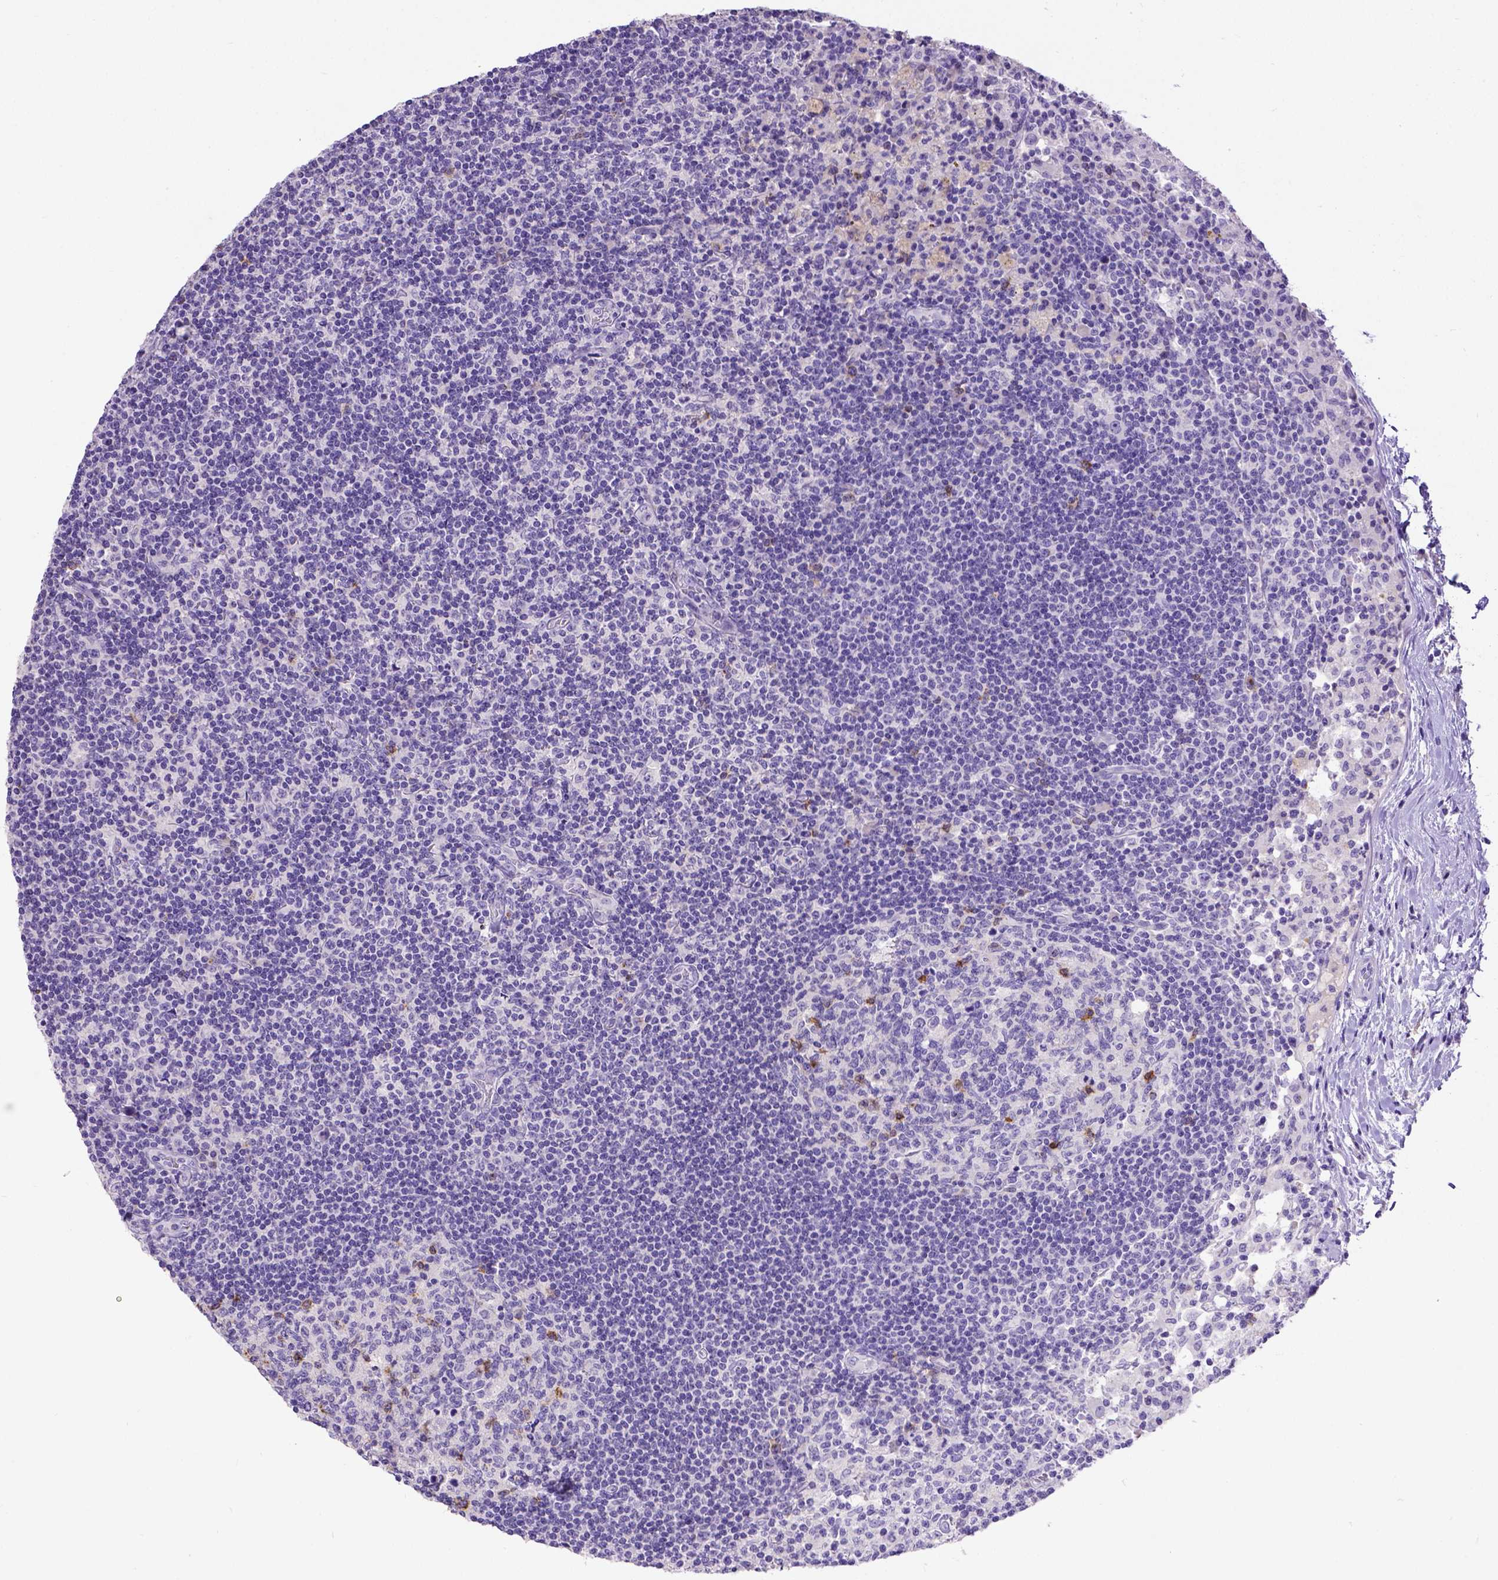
{"staining": {"intensity": "strong", "quantity": "<25%", "location": "cytoplasmic/membranous"}, "tissue": "lymph node", "cell_type": "Germinal center cells", "image_type": "normal", "snomed": [{"axis": "morphology", "description": "Normal tissue, NOS"}, {"axis": "topography", "description": "Lymph node"}], "caption": "This is an image of immunohistochemistry (IHC) staining of unremarkable lymph node, which shows strong staining in the cytoplasmic/membranous of germinal center cells.", "gene": "B3GAT1", "patient": {"sex": "female", "age": 72}}